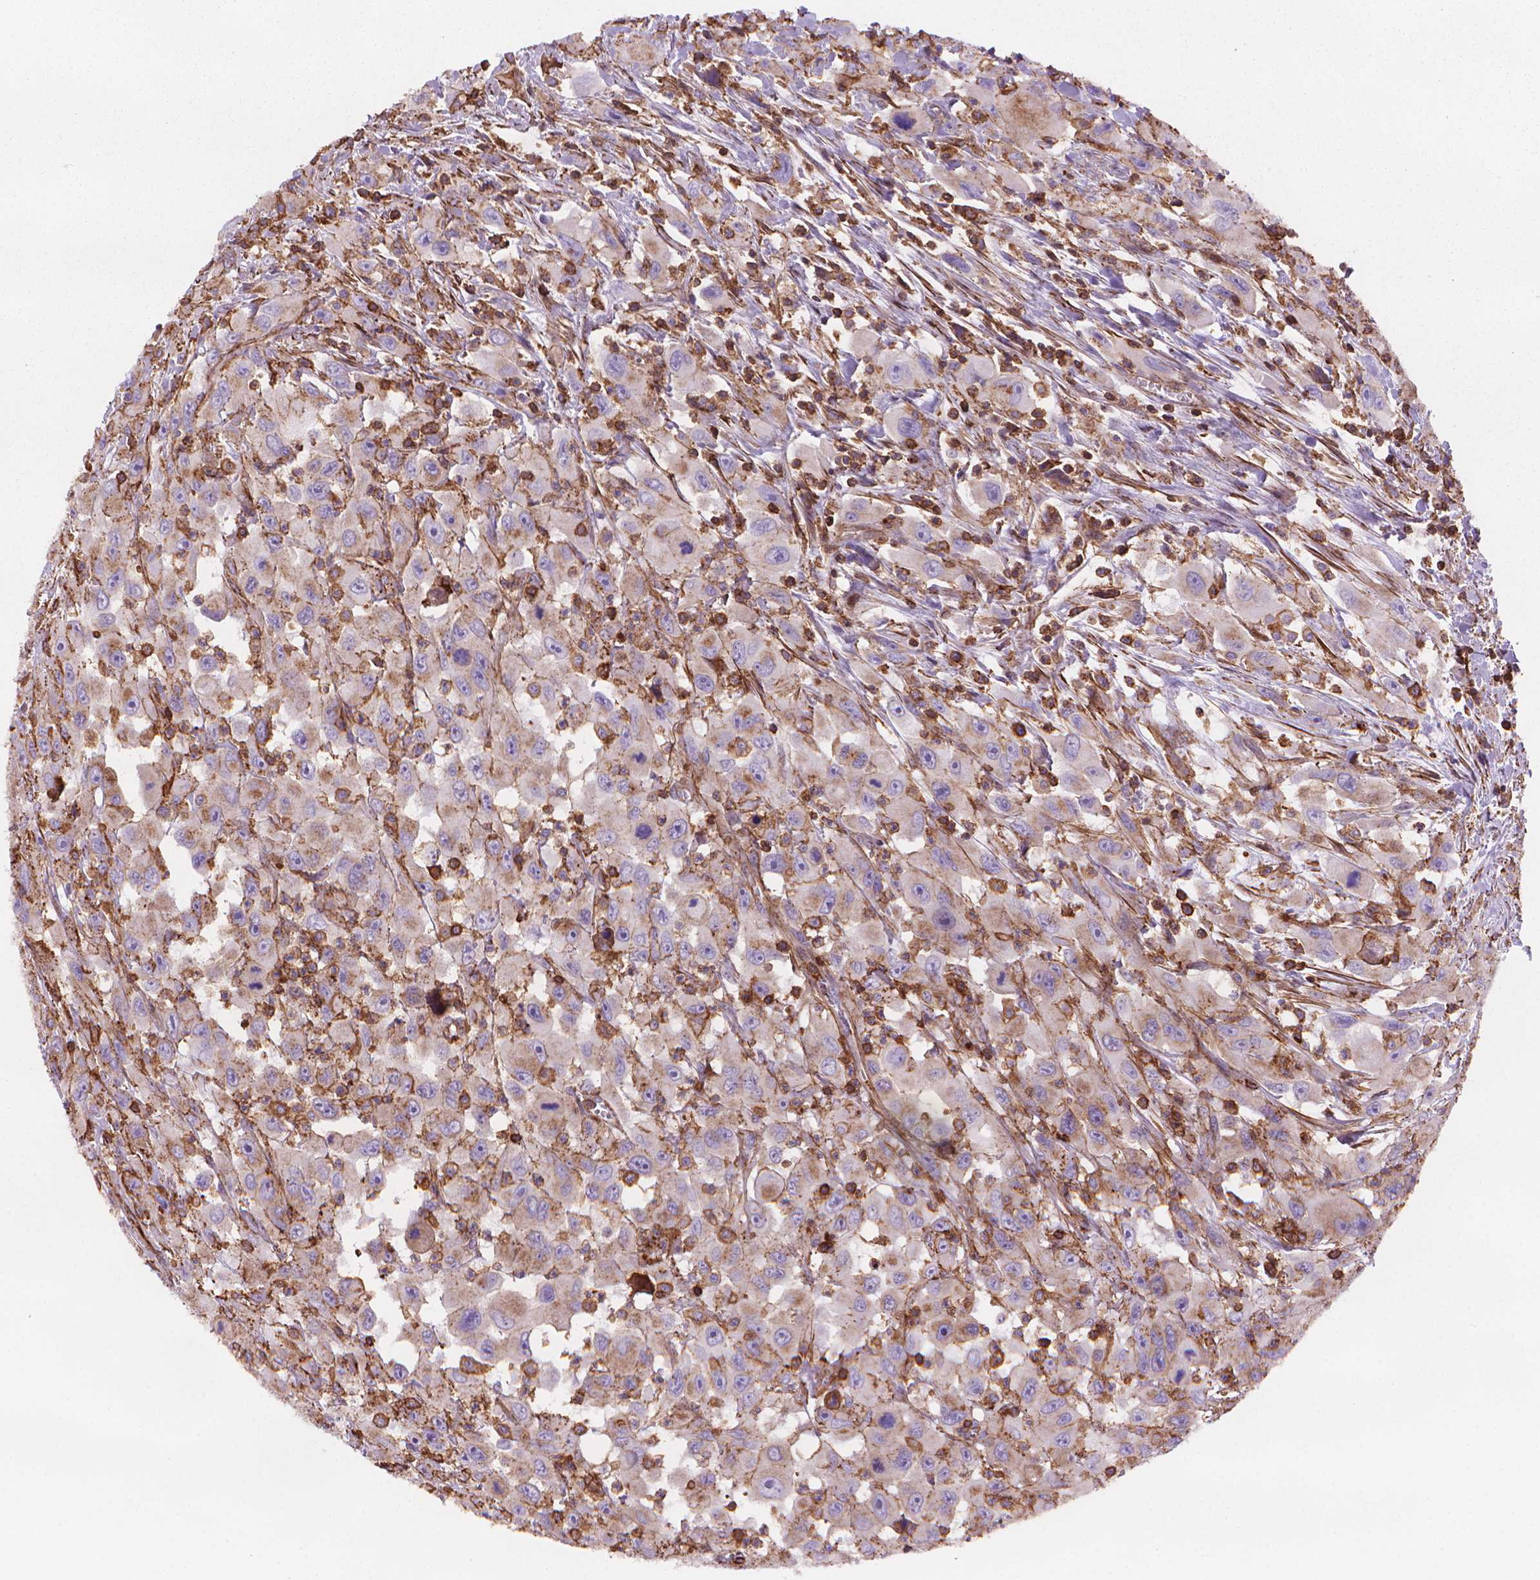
{"staining": {"intensity": "weak", "quantity": "25%-75%", "location": "cytoplasmic/membranous"}, "tissue": "head and neck cancer", "cell_type": "Tumor cells", "image_type": "cancer", "snomed": [{"axis": "morphology", "description": "Squamous cell carcinoma, NOS"}, {"axis": "morphology", "description": "Squamous cell carcinoma, metastatic, NOS"}, {"axis": "topography", "description": "Oral tissue"}, {"axis": "topography", "description": "Head-Neck"}], "caption": "Tumor cells reveal low levels of weak cytoplasmic/membranous expression in about 25%-75% of cells in human head and neck metastatic squamous cell carcinoma. (brown staining indicates protein expression, while blue staining denotes nuclei).", "gene": "PATJ", "patient": {"sex": "female", "age": 85}}